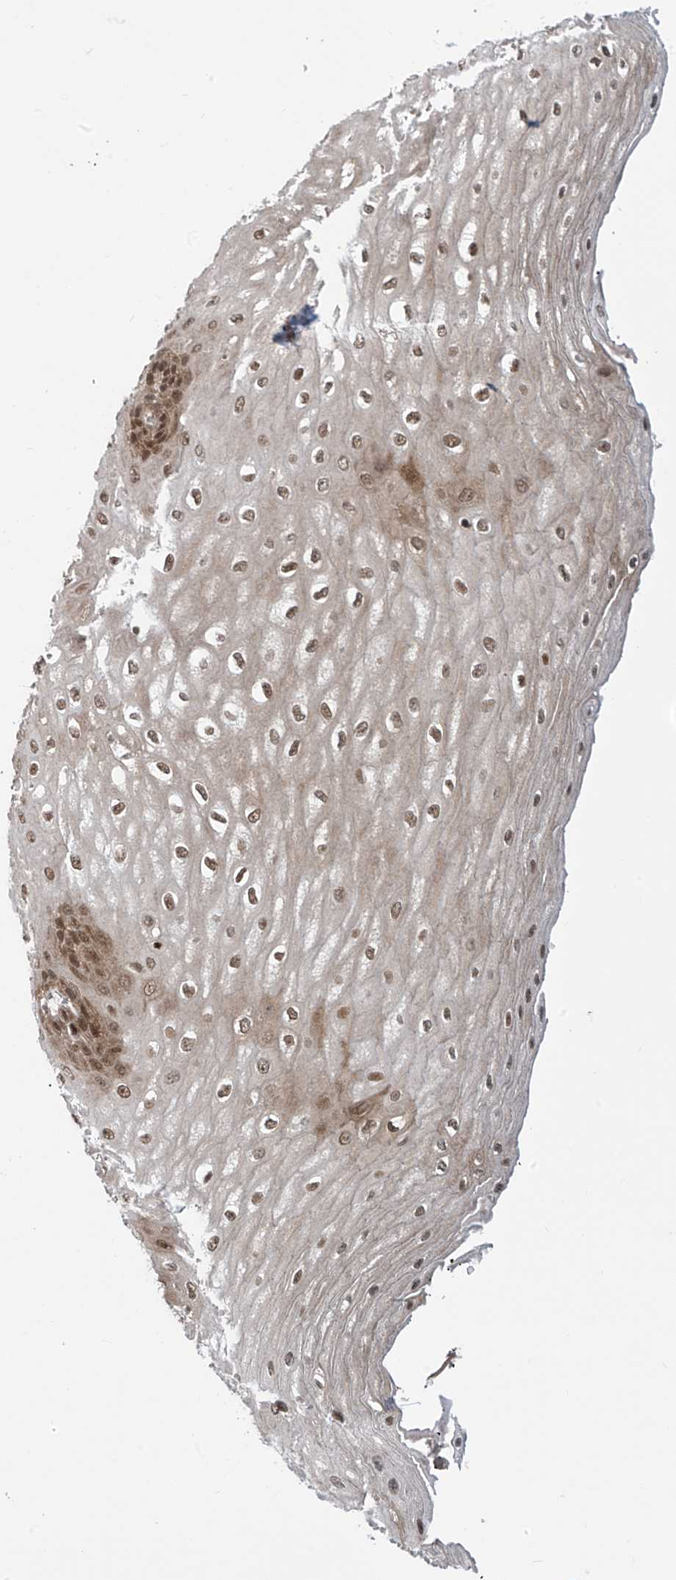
{"staining": {"intensity": "moderate", "quantity": ">75%", "location": "cytoplasmic/membranous,nuclear"}, "tissue": "esophagus", "cell_type": "Squamous epithelial cells", "image_type": "normal", "snomed": [{"axis": "morphology", "description": "Normal tissue, NOS"}, {"axis": "topography", "description": "Esophagus"}], "caption": "Esophagus stained with DAB immunohistochemistry exhibits medium levels of moderate cytoplasmic/membranous,nuclear staining in about >75% of squamous epithelial cells.", "gene": "LAGE3", "patient": {"sex": "male", "age": 60}}